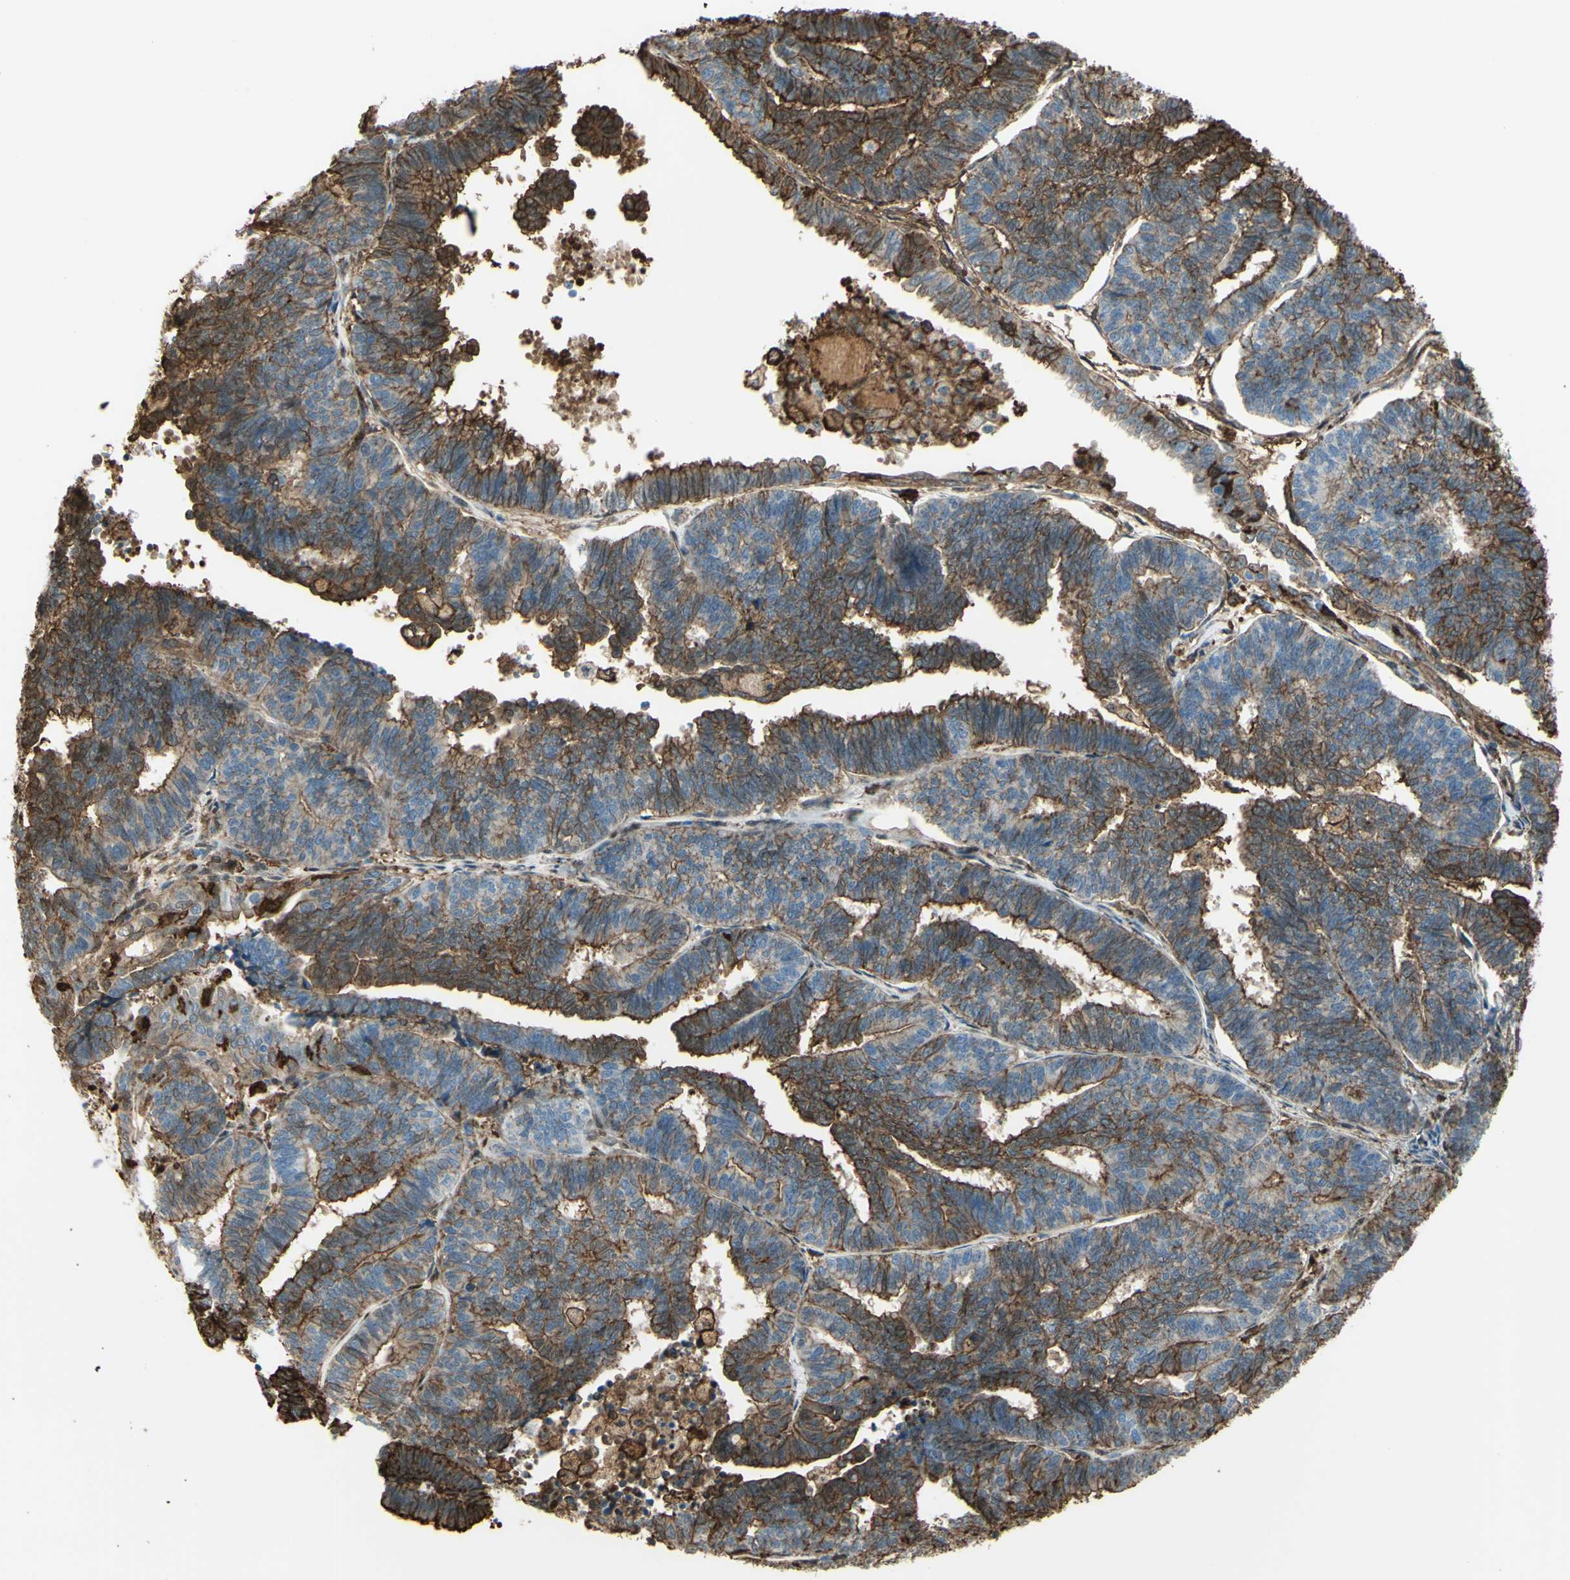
{"staining": {"intensity": "moderate", "quantity": "25%-75%", "location": "cytoplasmic/membranous"}, "tissue": "endometrial cancer", "cell_type": "Tumor cells", "image_type": "cancer", "snomed": [{"axis": "morphology", "description": "Adenocarcinoma, NOS"}, {"axis": "topography", "description": "Endometrium"}], "caption": "This micrograph displays immunohistochemistry staining of human endometrial adenocarcinoma, with medium moderate cytoplasmic/membranous positivity in approximately 25%-75% of tumor cells.", "gene": "GSN", "patient": {"sex": "female", "age": 70}}